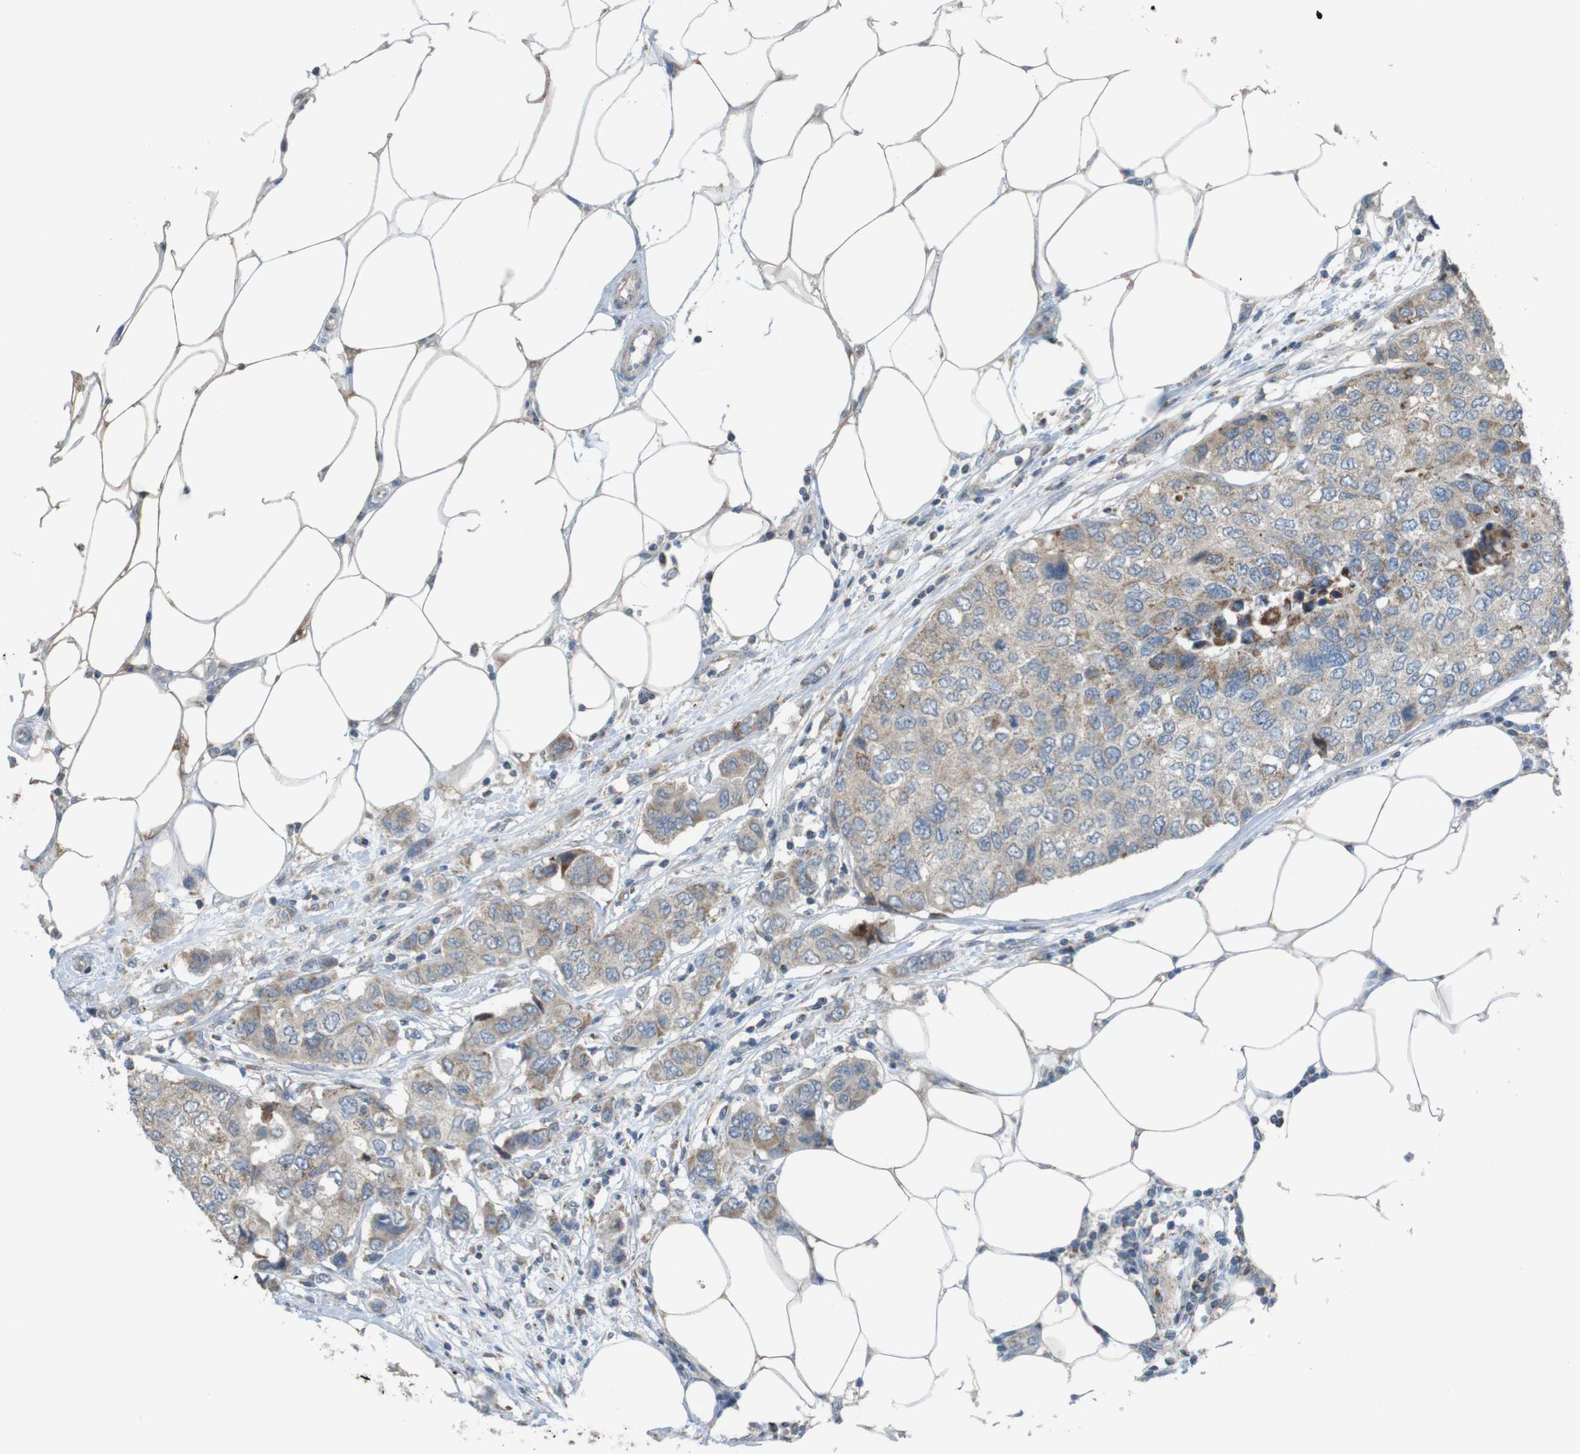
{"staining": {"intensity": "weak", "quantity": ">75%", "location": "cytoplasmic/membranous"}, "tissue": "breast cancer", "cell_type": "Tumor cells", "image_type": "cancer", "snomed": [{"axis": "morphology", "description": "Duct carcinoma"}, {"axis": "topography", "description": "Breast"}], "caption": "Brown immunohistochemical staining in breast cancer (intraductal carcinoma) shows weak cytoplasmic/membranous staining in approximately >75% of tumor cells. The staining is performed using DAB brown chromogen to label protein expression. The nuclei are counter-stained blue using hematoxylin.", "gene": "GRIK2", "patient": {"sex": "female", "age": 50}}